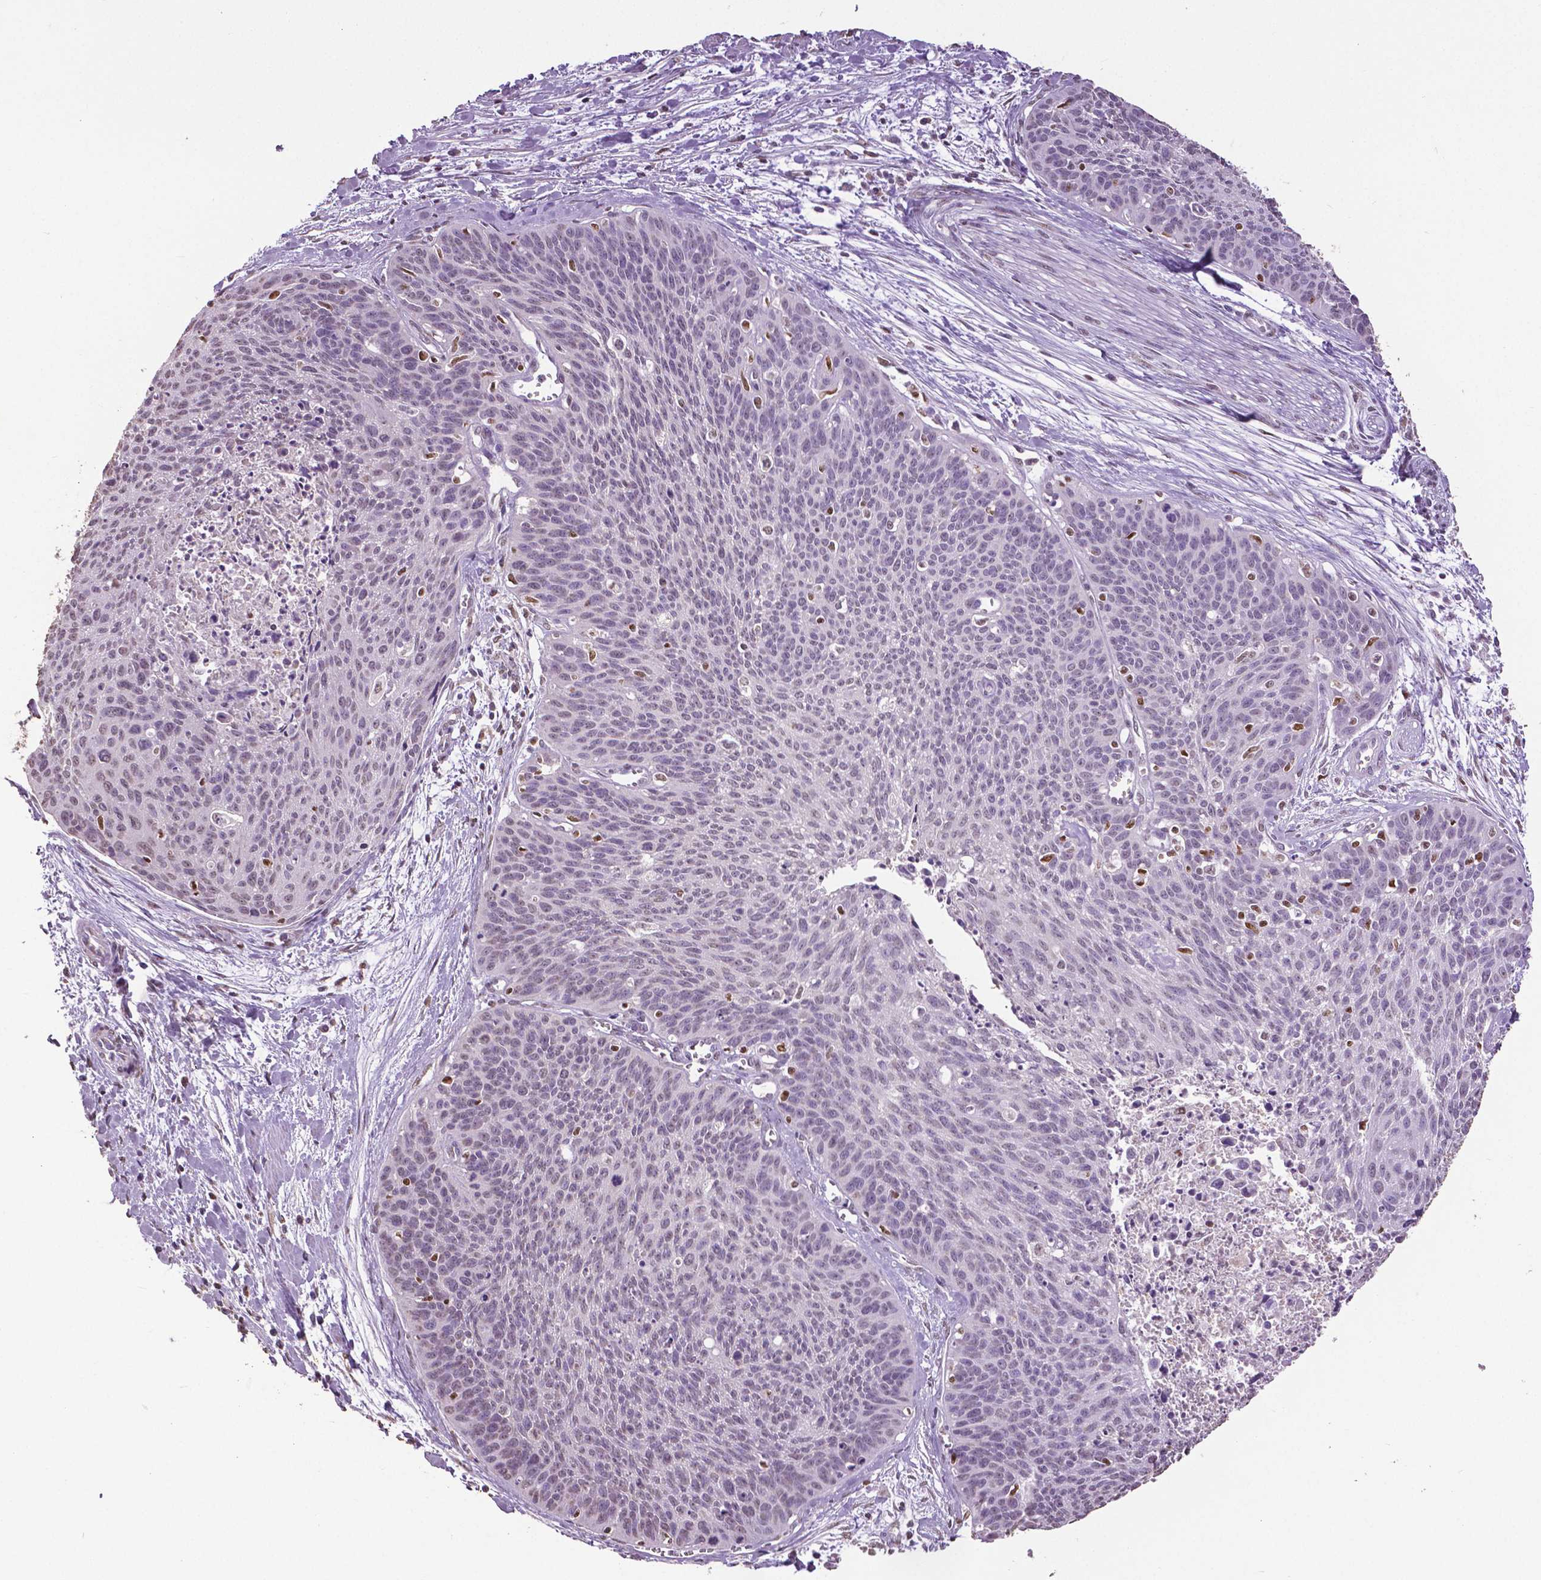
{"staining": {"intensity": "negative", "quantity": "none", "location": "none"}, "tissue": "cervical cancer", "cell_type": "Tumor cells", "image_type": "cancer", "snomed": [{"axis": "morphology", "description": "Squamous cell carcinoma, NOS"}, {"axis": "topography", "description": "Cervix"}], "caption": "High magnification brightfield microscopy of cervical cancer stained with DAB (brown) and counterstained with hematoxylin (blue): tumor cells show no significant positivity.", "gene": "RUNX3", "patient": {"sex": "female", "age": 55}}